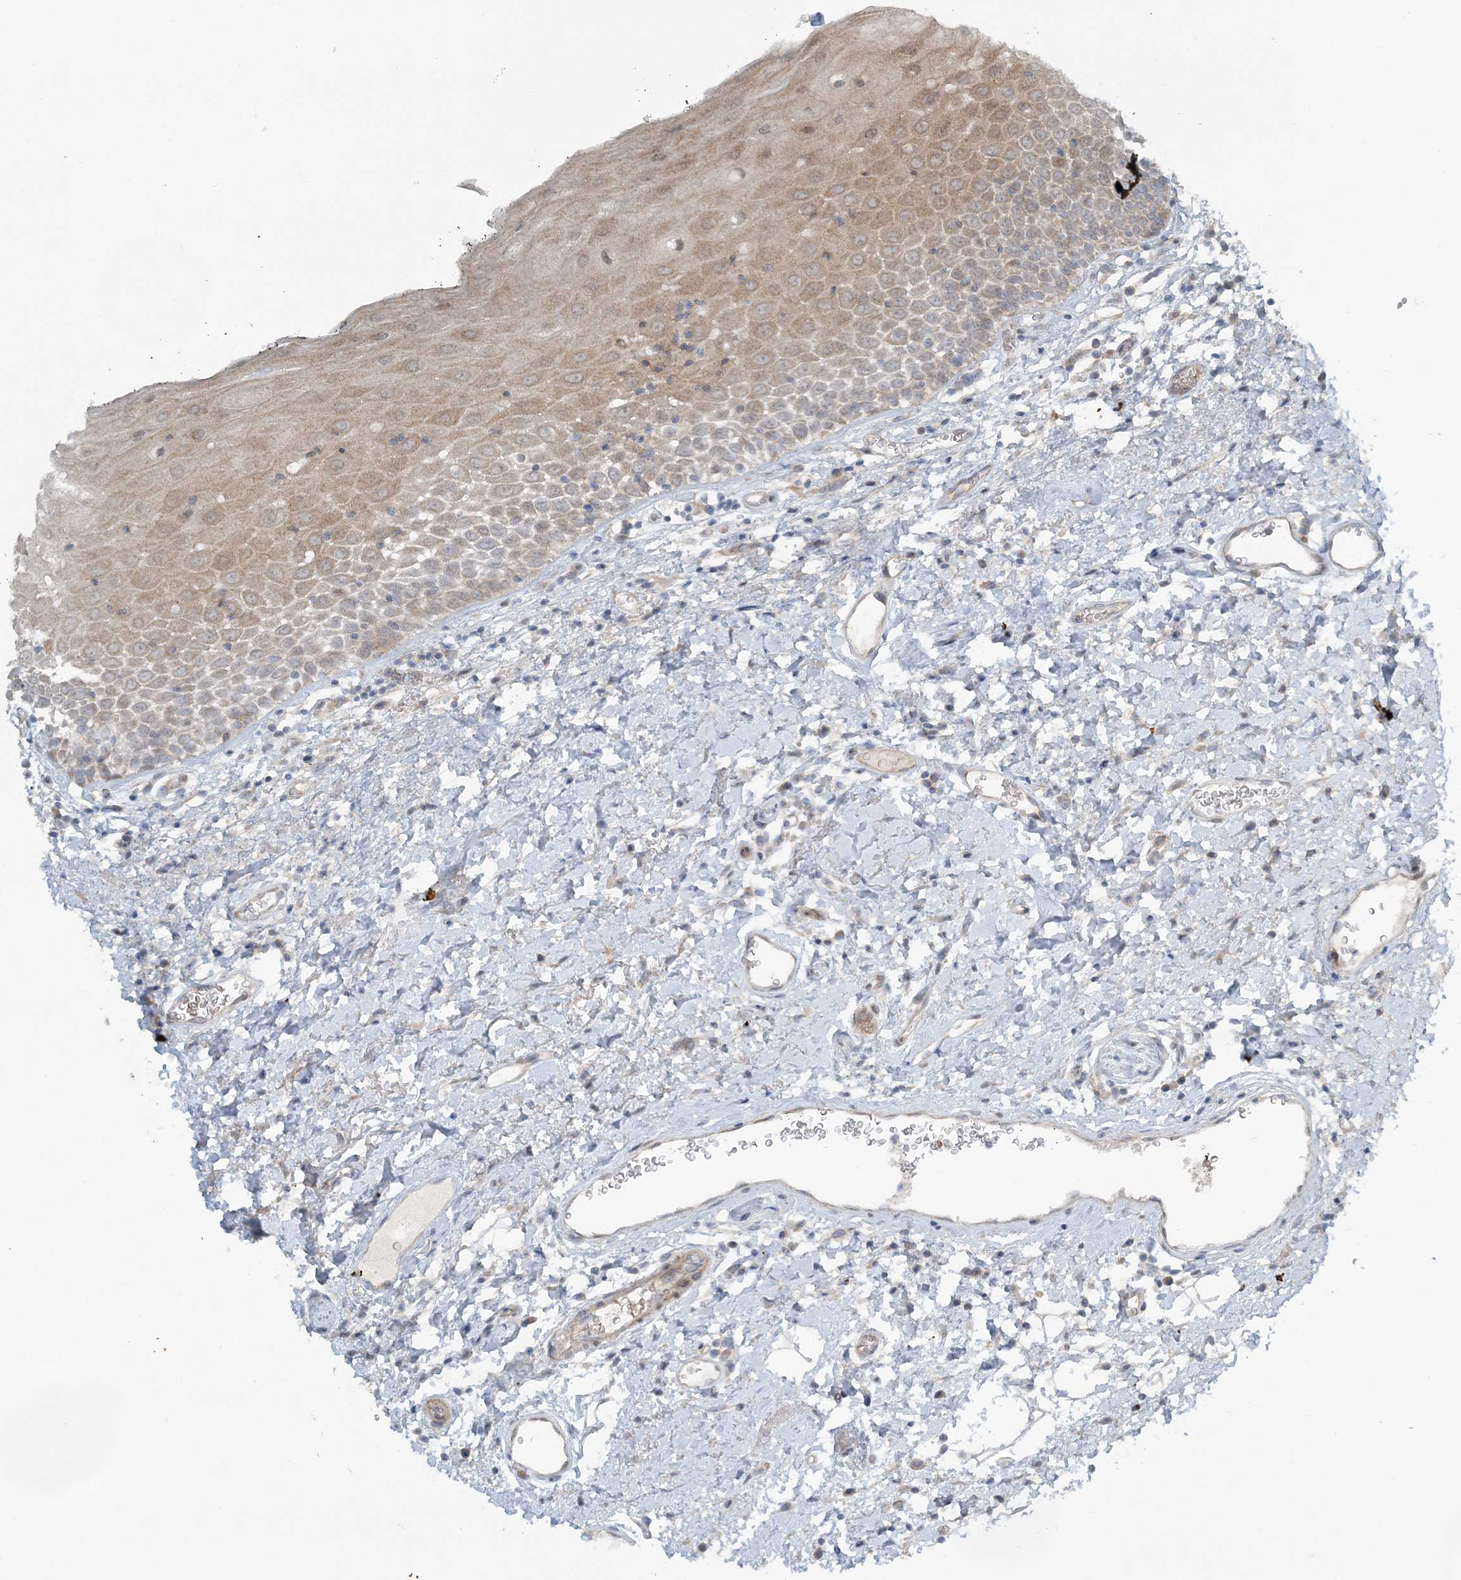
{"staining": {"intensity": "weak", "quantity": "25%-75%", "location": "cytoplasmic/membranous"}, "tissue": "oral mucosa", "cell_type": "Squamous epithelial cells", "image_type": "normal", "snomed": [{"axis": "morphology", "description": "Normal tissue, NOS"}, {"axis": "topography", "description": "Oral tissue"}], "caption": "Brown immunohistochemical staining in benign human oral mucosa demonstrates weak cytoplasmic/membranous staining in approximately 25%-75% of squamous epithelial cells. (Stains: DAB (3,3'-diaminobenzidine) in brown, nuclei in blue, Microscopy: brightfield microscopy at high magnification).", "gene": "SLC4A10", "patient": {"sex": "male", "age": 74}}